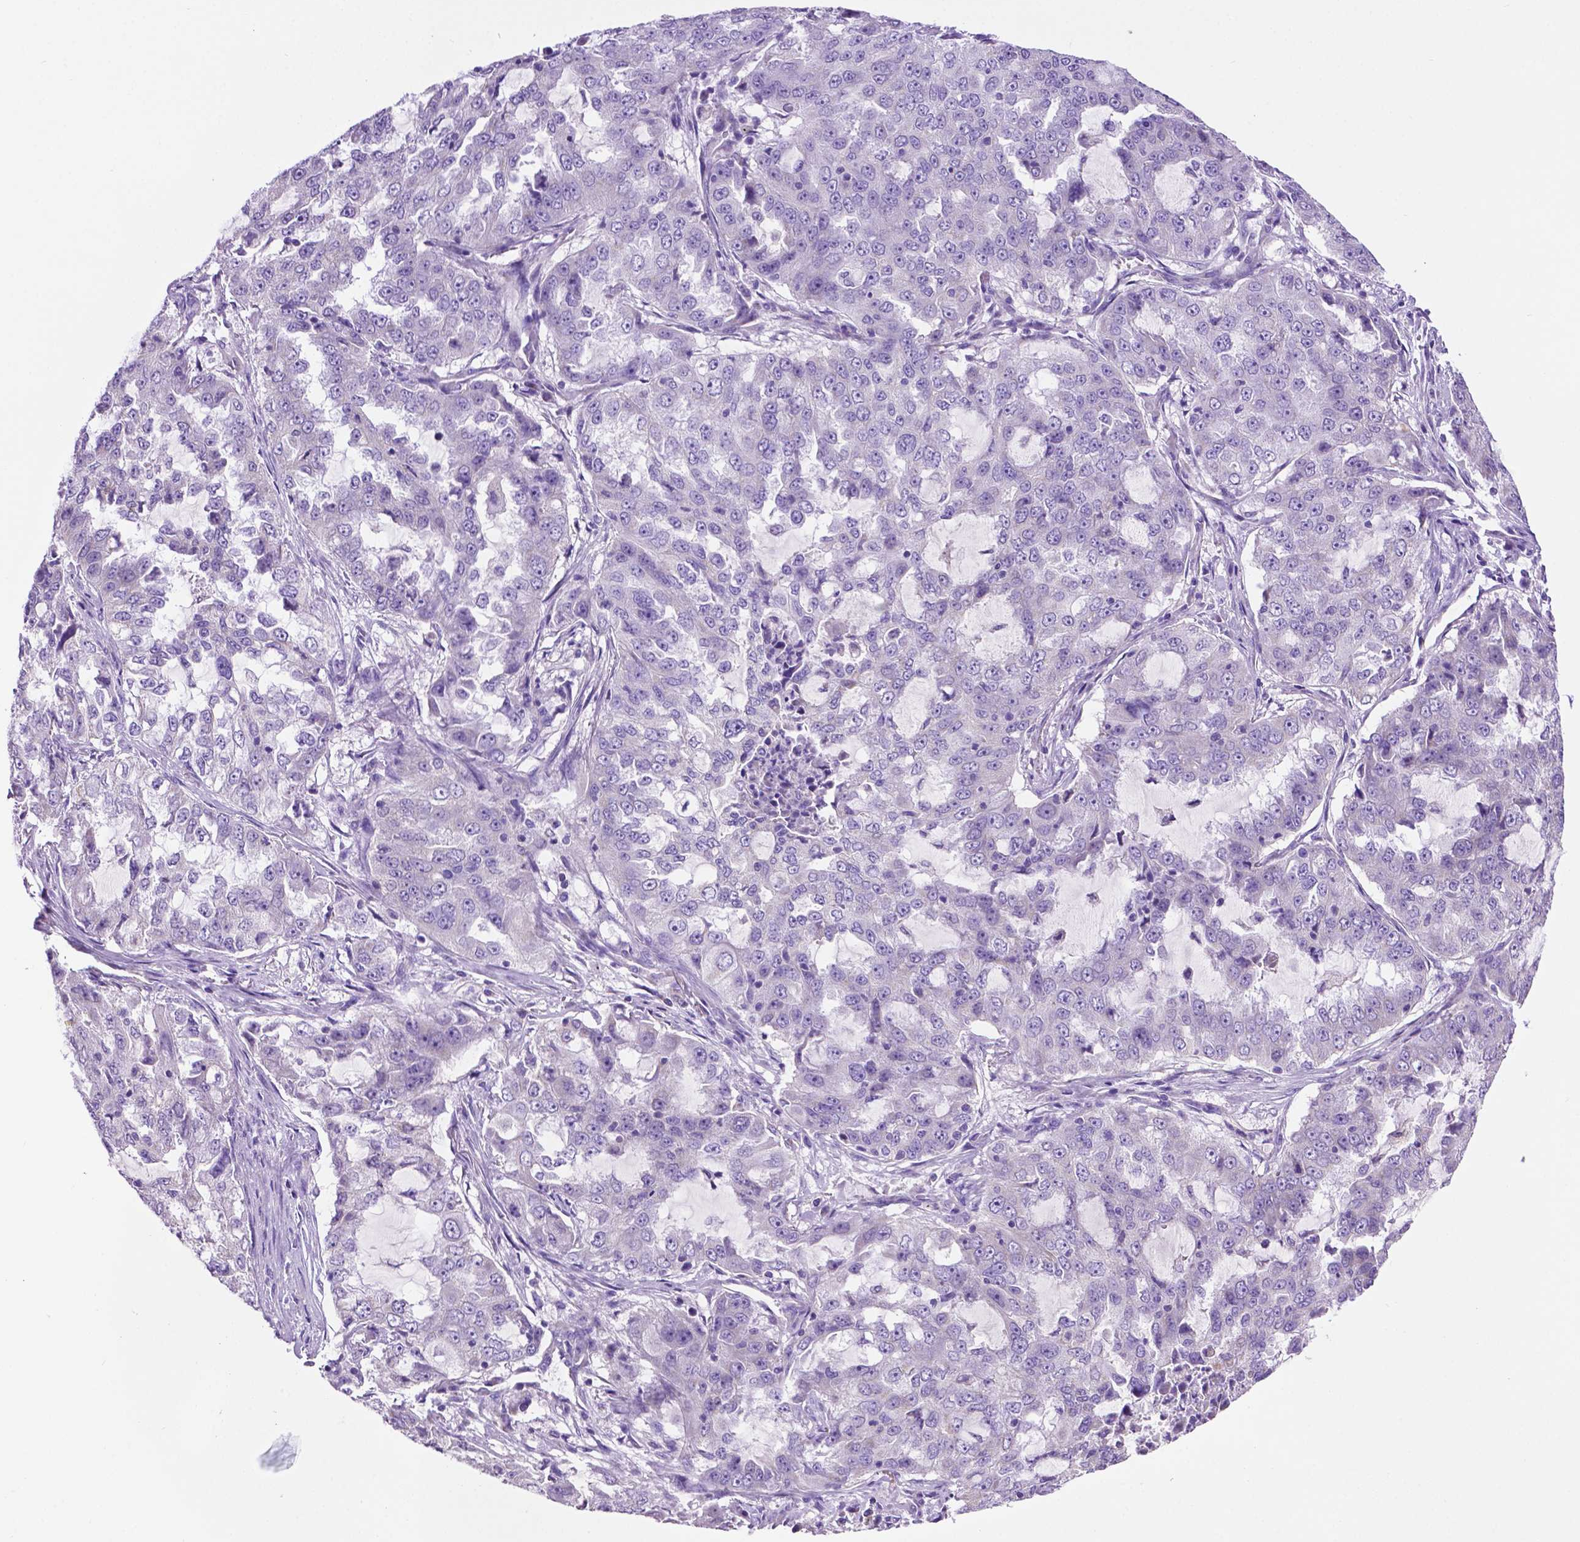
{"staining": {"intensity": "negative", "quantity": "none", "location": "none"}, "tissue": "lung cancer", "cell_type": "Tumor cells", "image_type": "cancer", "snomed": [{"axis": "morphology", "description": "Adenocarcinoma, NOS"}, {"axis": "topography", "description": "Lung"}], "caption": "Immunohistochemistry of lung cancer (adenocarcinoma) demonstrates no staining in tumor cells. Brightfield microscopy of immunohistochemistry stained with DAB (3,3'-diaminobenzidine) (brown) and hematoxylin (blue), captured at high magnification.", "gene": "PHYHIP", "patient": {"sex": "female", "age": 61}}